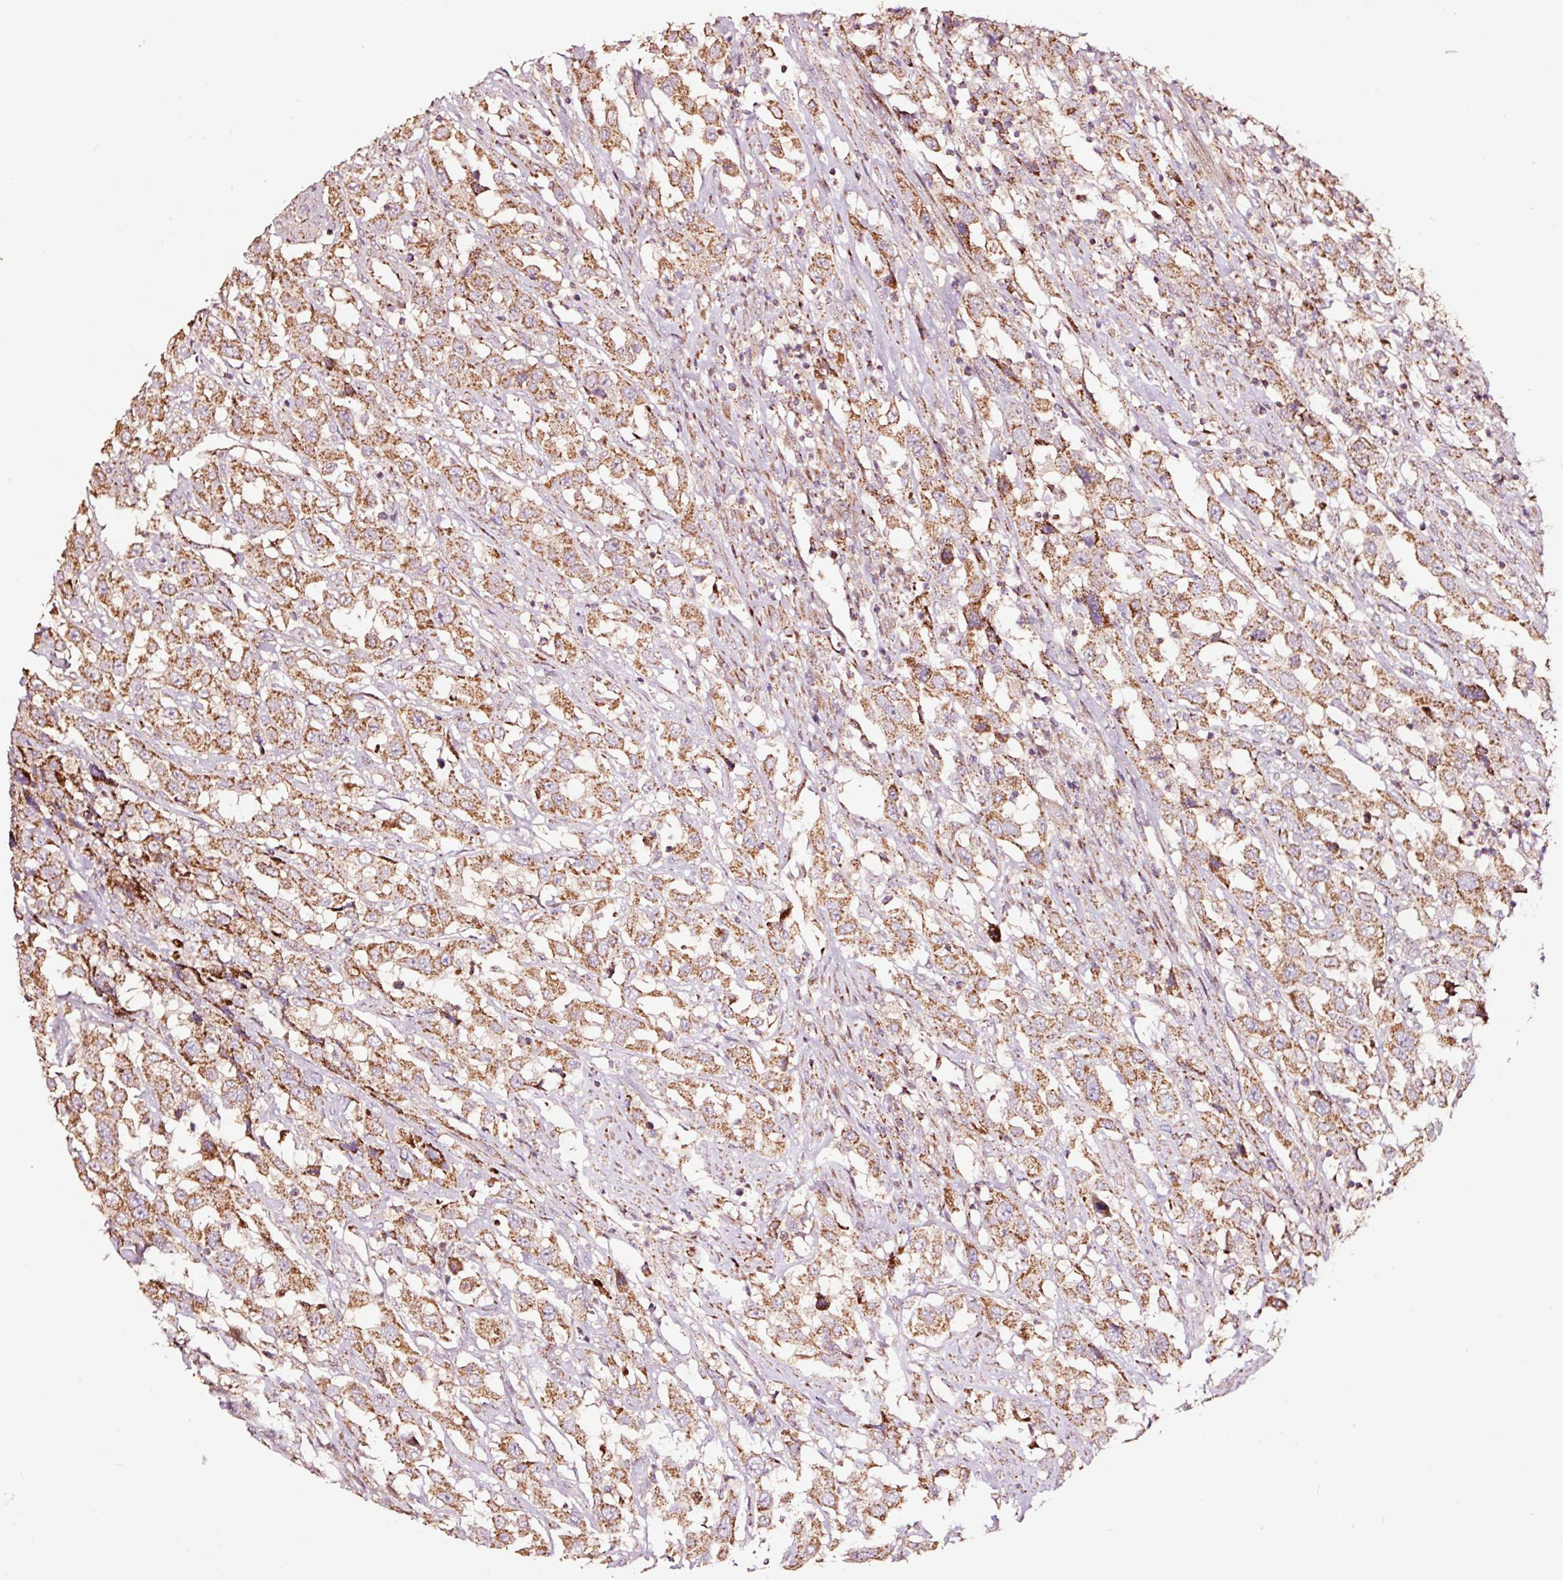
{"staining": {"intensity": "moderate", "quantity": ">75%", "location": "cytoplasmic/membranous"}, "tissue": "urothelial cancer", "cell_type": "Tumor cells", "image_type": "cancer", "snomed": [{"axis": "morphology", "description": "Urothelial carcinoma, High grade"}, {"axis": "topography", "description": "Urinary bladder"}], "caption": "Urothelial cancer tissue shows moderate cytoplasmic/membranous expression in about >75% of tumor cells, visualized by immunohistochemistry.", "gene": "TPM1", "patient": {"sex": "male", "age": 61}}